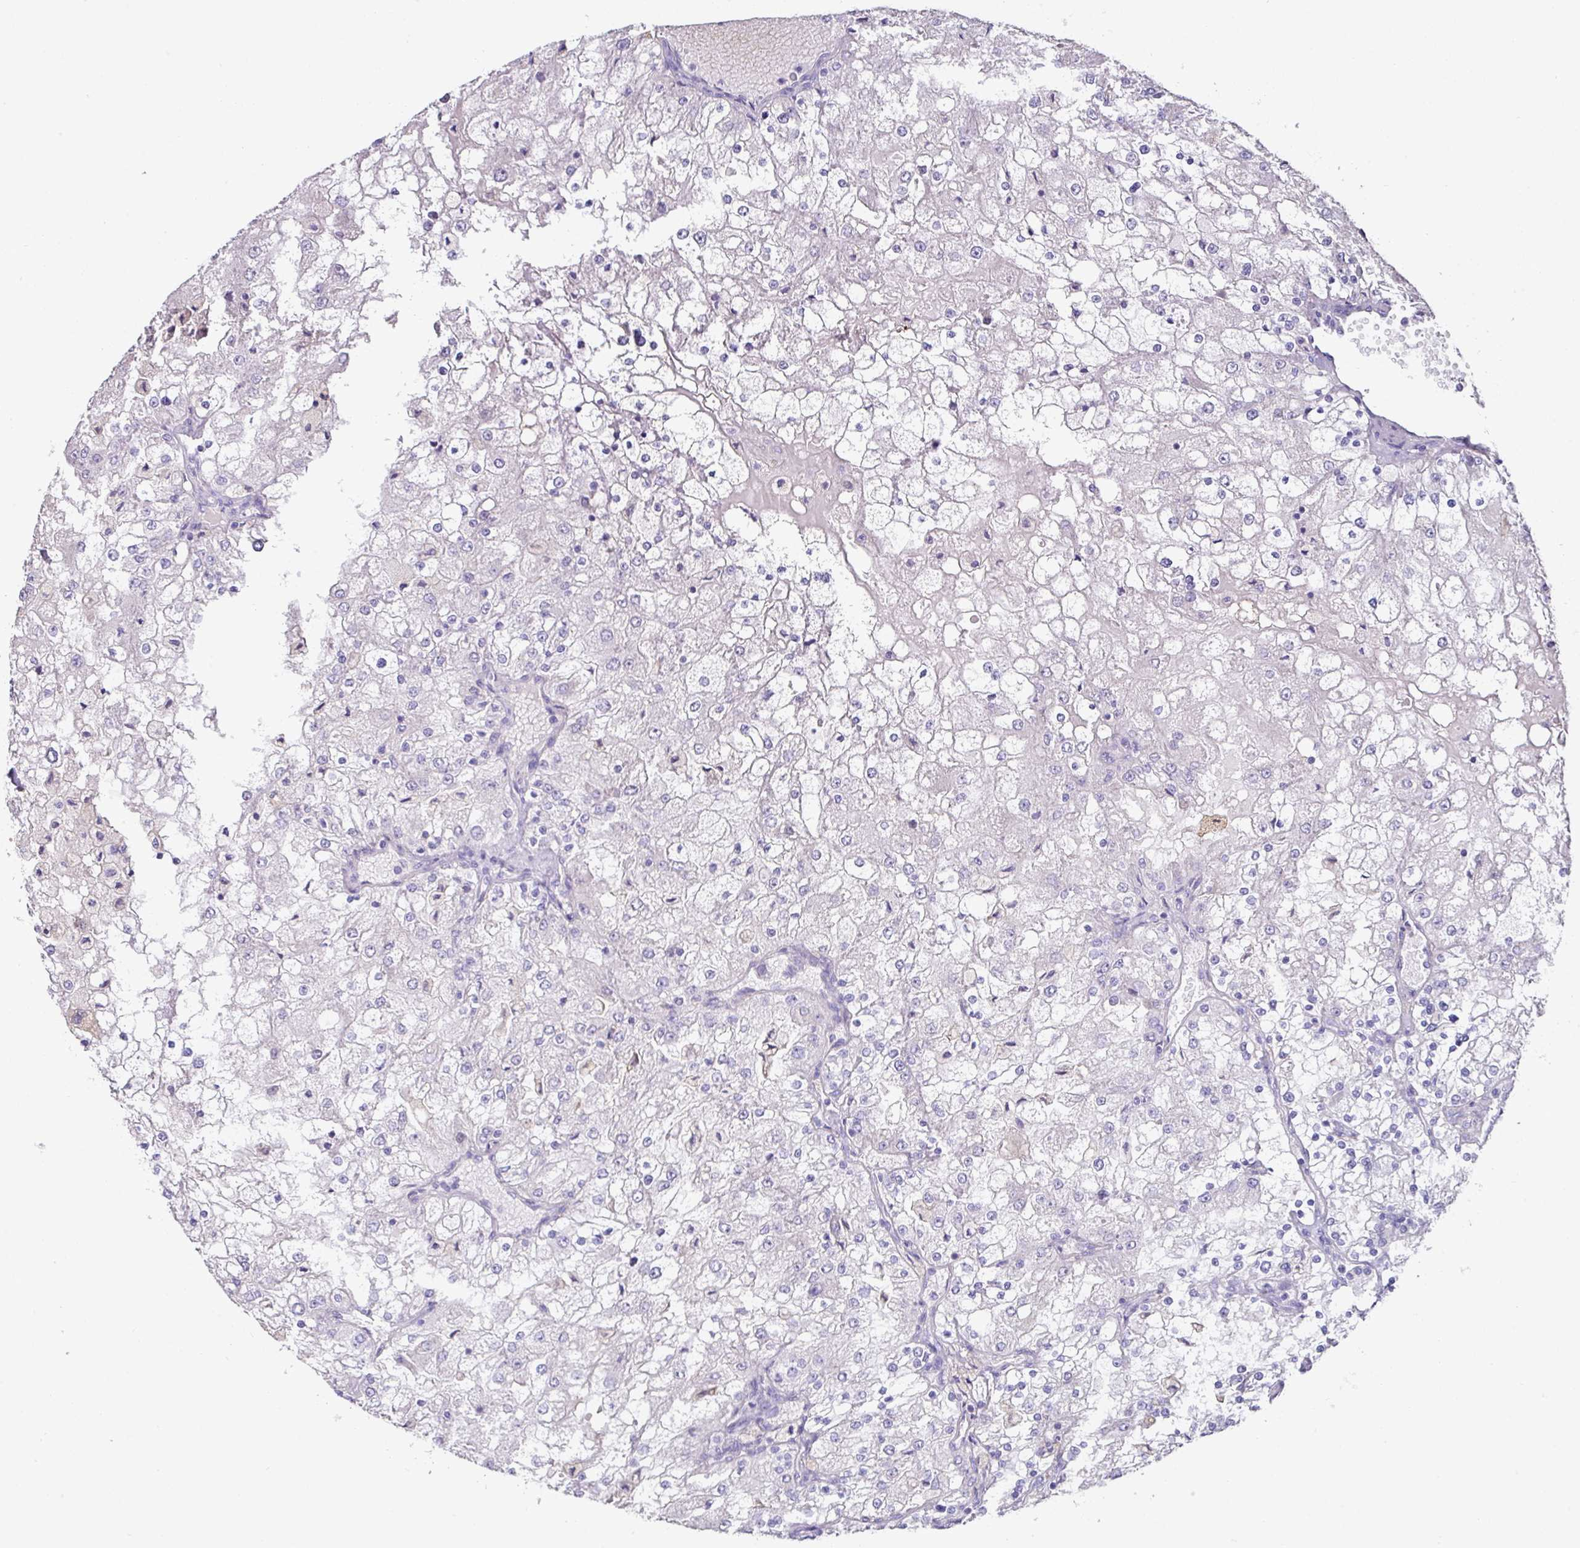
{"staining": {"intensity": "negative", "quantity": "none", "location": "none"}, "tissue": "renal cancer", "cell_type": "Tumor cells", "image_type": "cancer", "snomed": [{"axis": "morphology", "description": "Adenocarcinoma, NOS"}, {"axis": "topography", "description": "Kidney"}], "caption": "A photomicrograph of renal cancer stained for a protein shows no brown staining in tumor cells.", "gene": "GCNT7", "patient": {"sex": "female", "age": 74}}